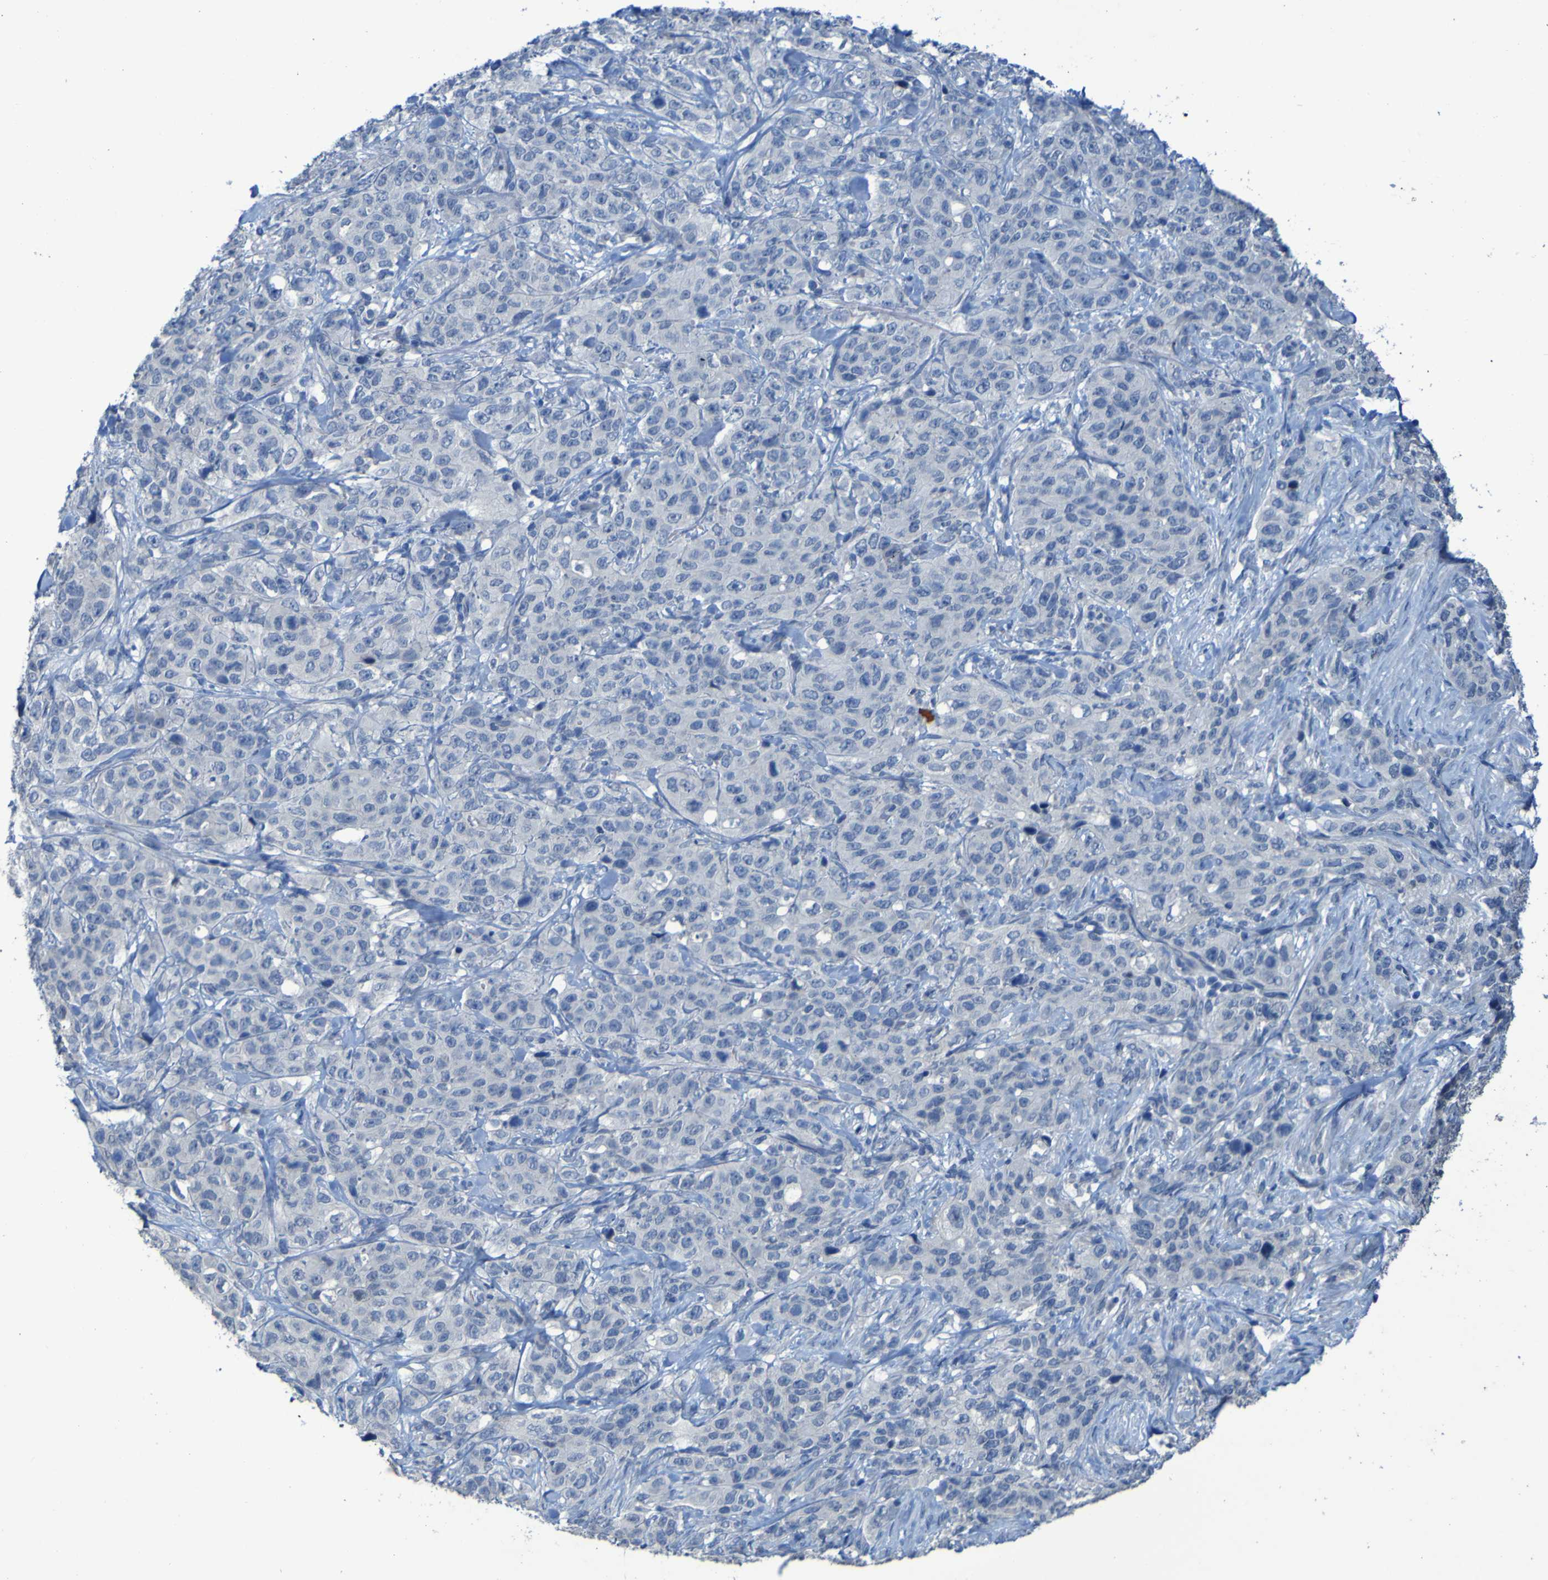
{"staining": {"intensity": "negative", "quantity": "none", "location": "none"}, "tissue": "stomach cancer", "cell_type": "Tumor cells", "image_type": "cancer", "snomed": [{"axis": "morphology", "description": "Adenocarcinoma, NOS"}, {"axis": "topography", "description": "Stomach"}], "caption": "Micrograph shows no significant protein expression in tumor cells of stomach adenocarcinoma.", "gene": "CLDN18", "patient": {"sex": "male", "age": 48}}